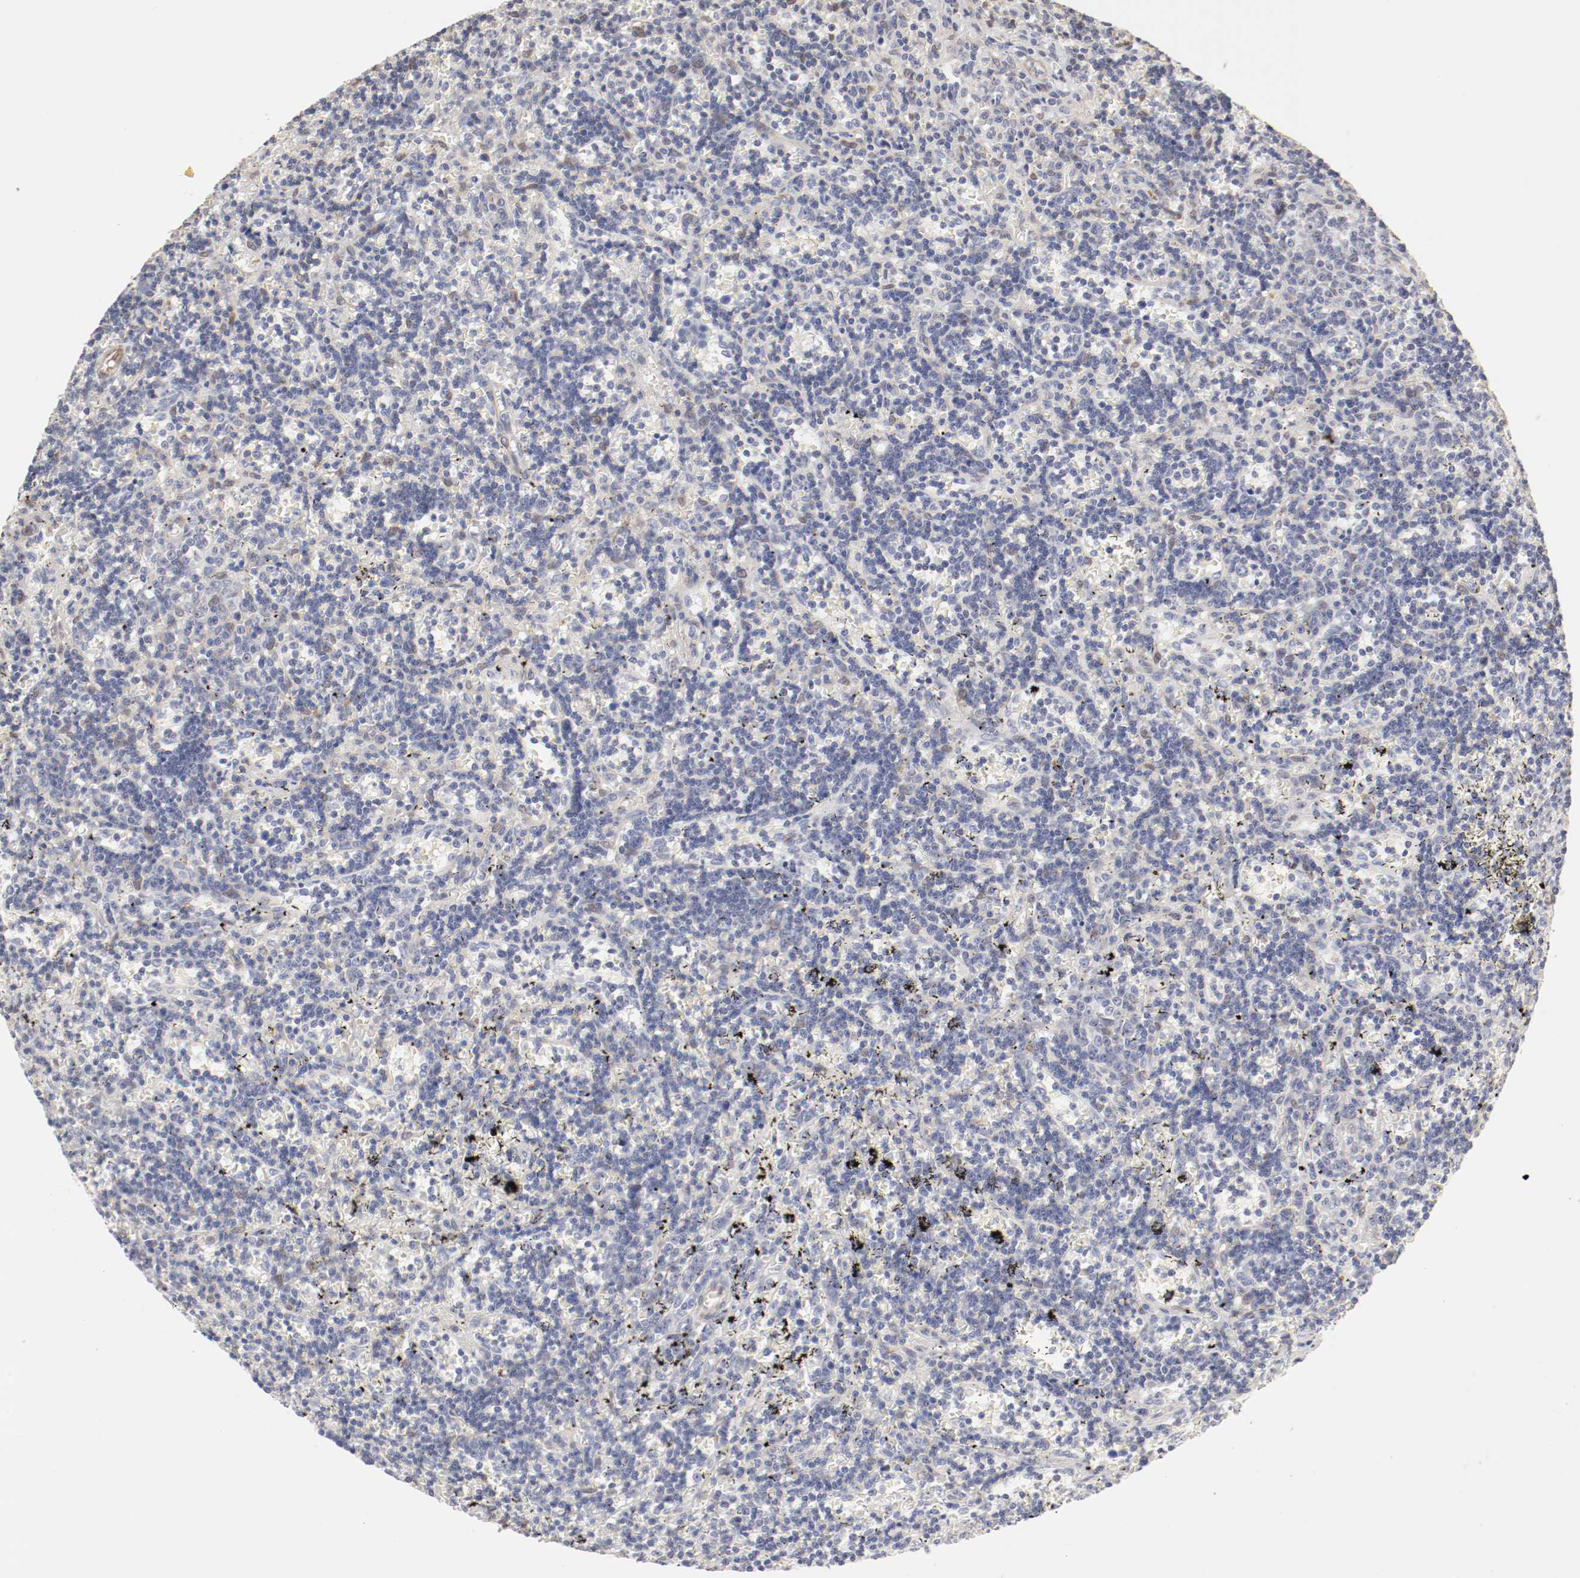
{"staining": {"intensity": "negative", "quantity": "none", "location": "none"}, "tissue": "lymphoma", "cell_type": "Tumor cells", "image_type": "cancer", "snomed": [{"axis": "morphology", "description": "Malignant lymphoma, non-Hodgkin's type, Low grade"}, {"axis": "topography", "description": "Spleen"}], "caption": "Tumor cells show no significant expression in low-grade malignant lymphoma, non-Hodgkin's type. (DAB immunohistochemistry (IHC) visualized using brightfield microscopy, high magnification).", "gene": "MAGED4", "patient": {"sex": "male", "age": 60}}